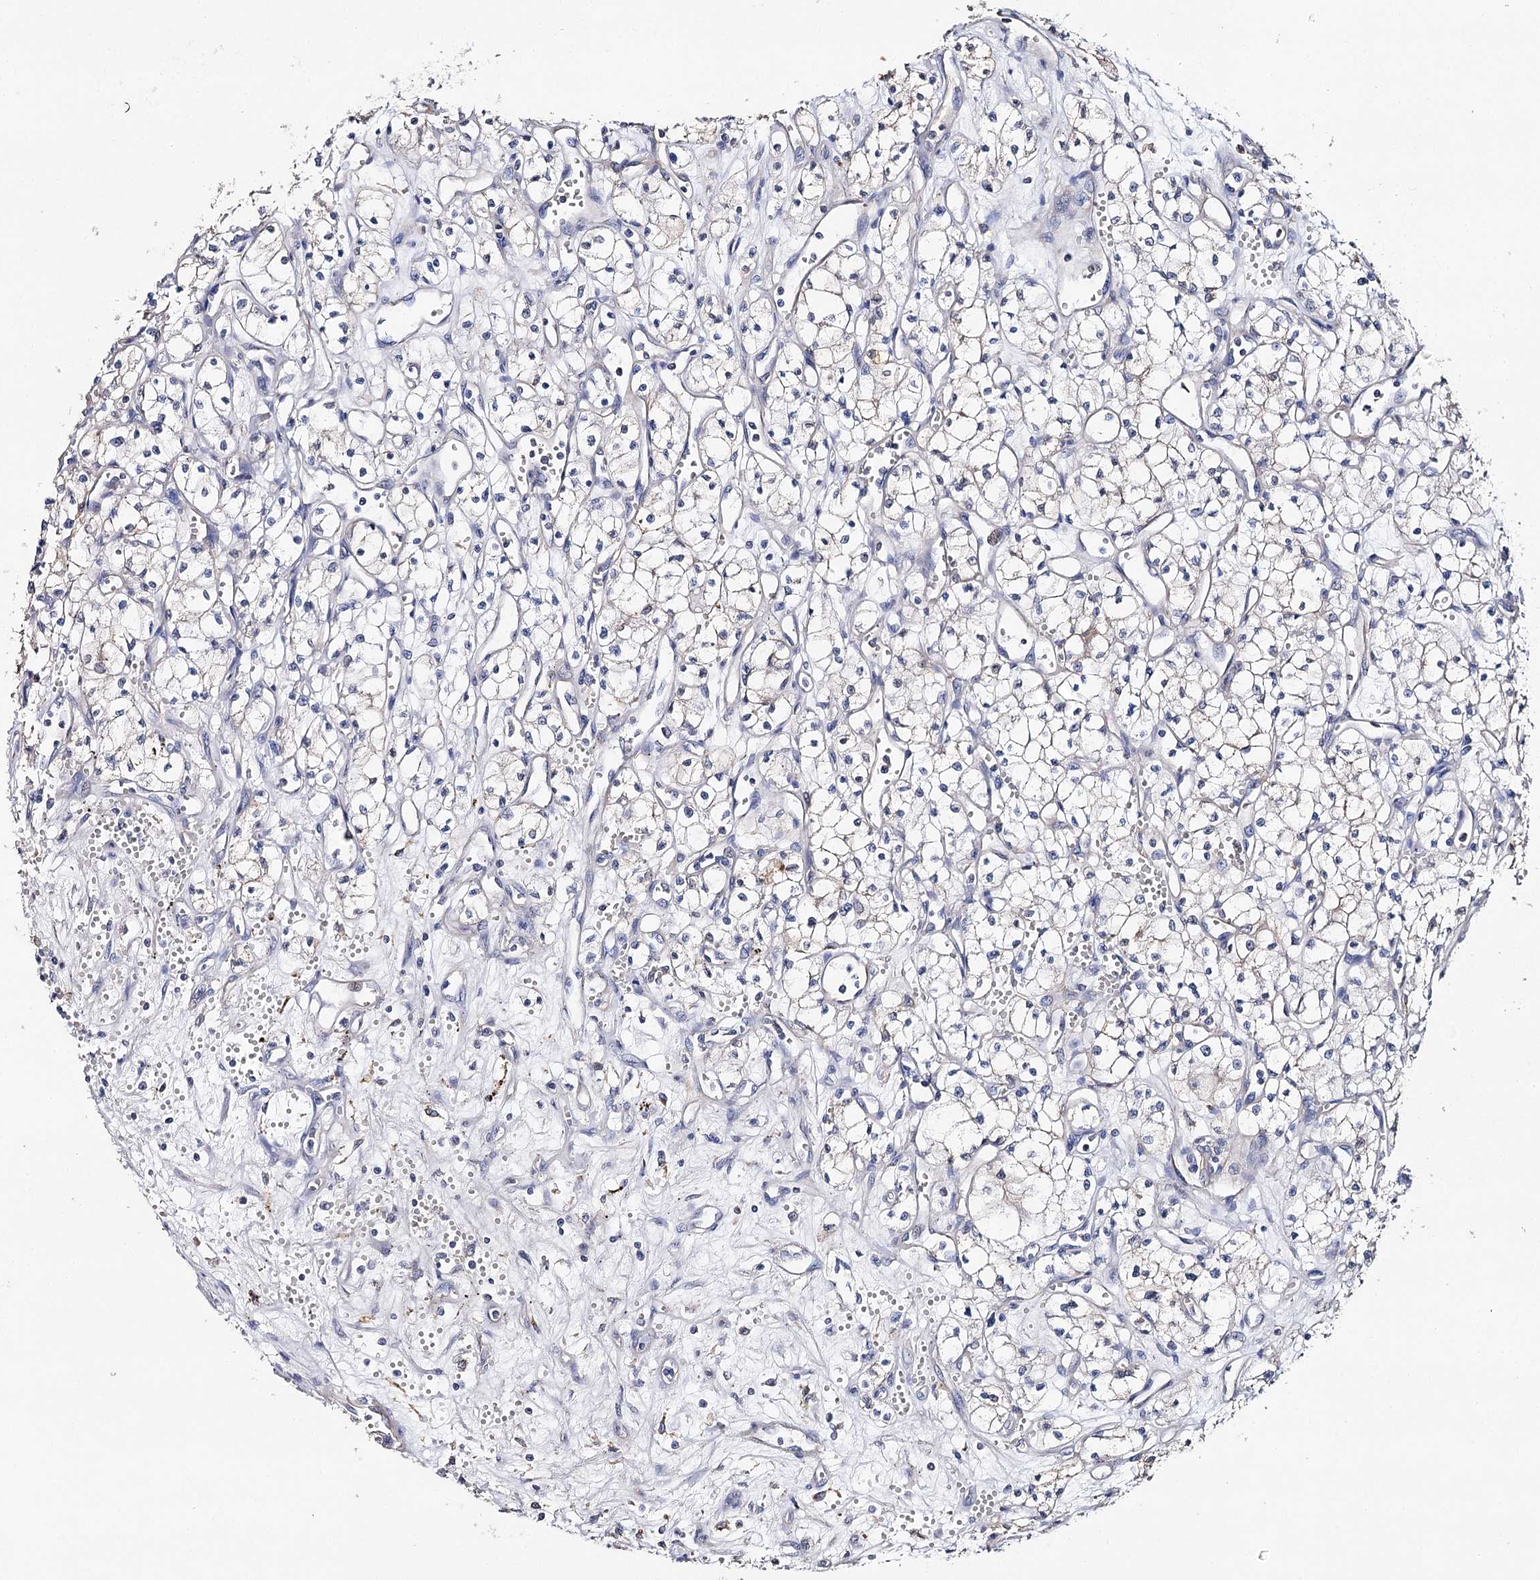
{"staining": {"intensity": "negative", "quantity": "none", "location": "none"}, "tissue": "renal cancer", "cell_type": "Tumor cells", "image_type": "cancer", "snomed": [{"axis": "morphology", "description": "Adenocarcinoma, NOS"}, {"axis": "topography", "description": "Kidney"}], "caption": "IHC of human renal cancer (adenocarcinoma) displays no expression in tumor cells.", "gene": "EPYC", "patient": {"sex": "male", "age": 59}}